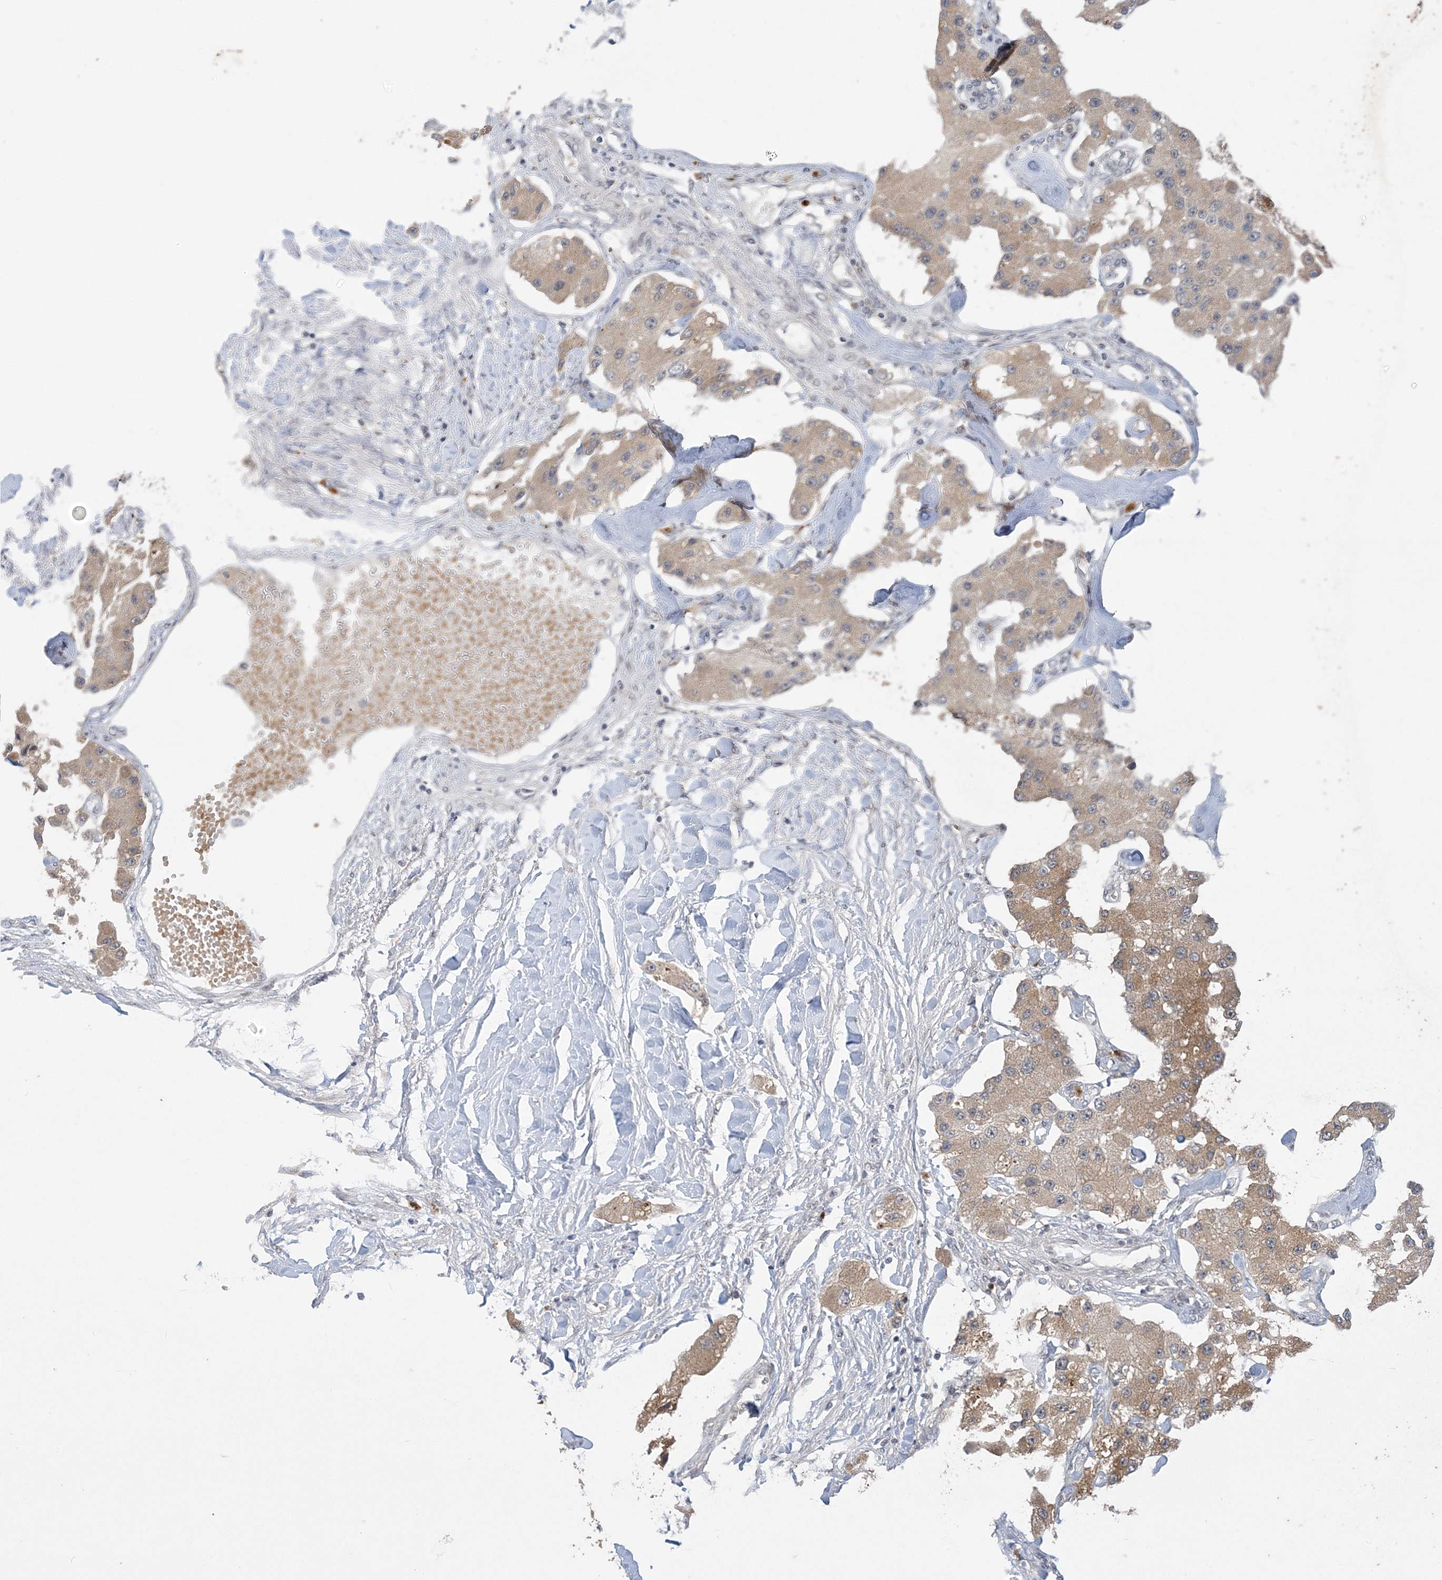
{"staining": {"intensity": "moderate", "quantity": ">75%", "location": "cytoplasmic/membranous"}, "tissue": "carcinoid", "cell_type": "Tumor cells", "image_type": "cancer", "snomed": [{"axis": "morphology", "description": "Carcinoid, malignant, NOS"}, {"axis": "topography", "description": "Pancreas"}], "caption": "Immunohistochemical staining of human carcinoid (malignant) exhibits medium levels of moderate cytoplasmic/membranous staining in about >75% of tumor cells. (DAB (3,3'-diaminobenzidine) IHC, brown staining for protein, blue staining for nuclei).", "gene": "ZBTB7A", "patient": {"sex": "male", "age": 41}}